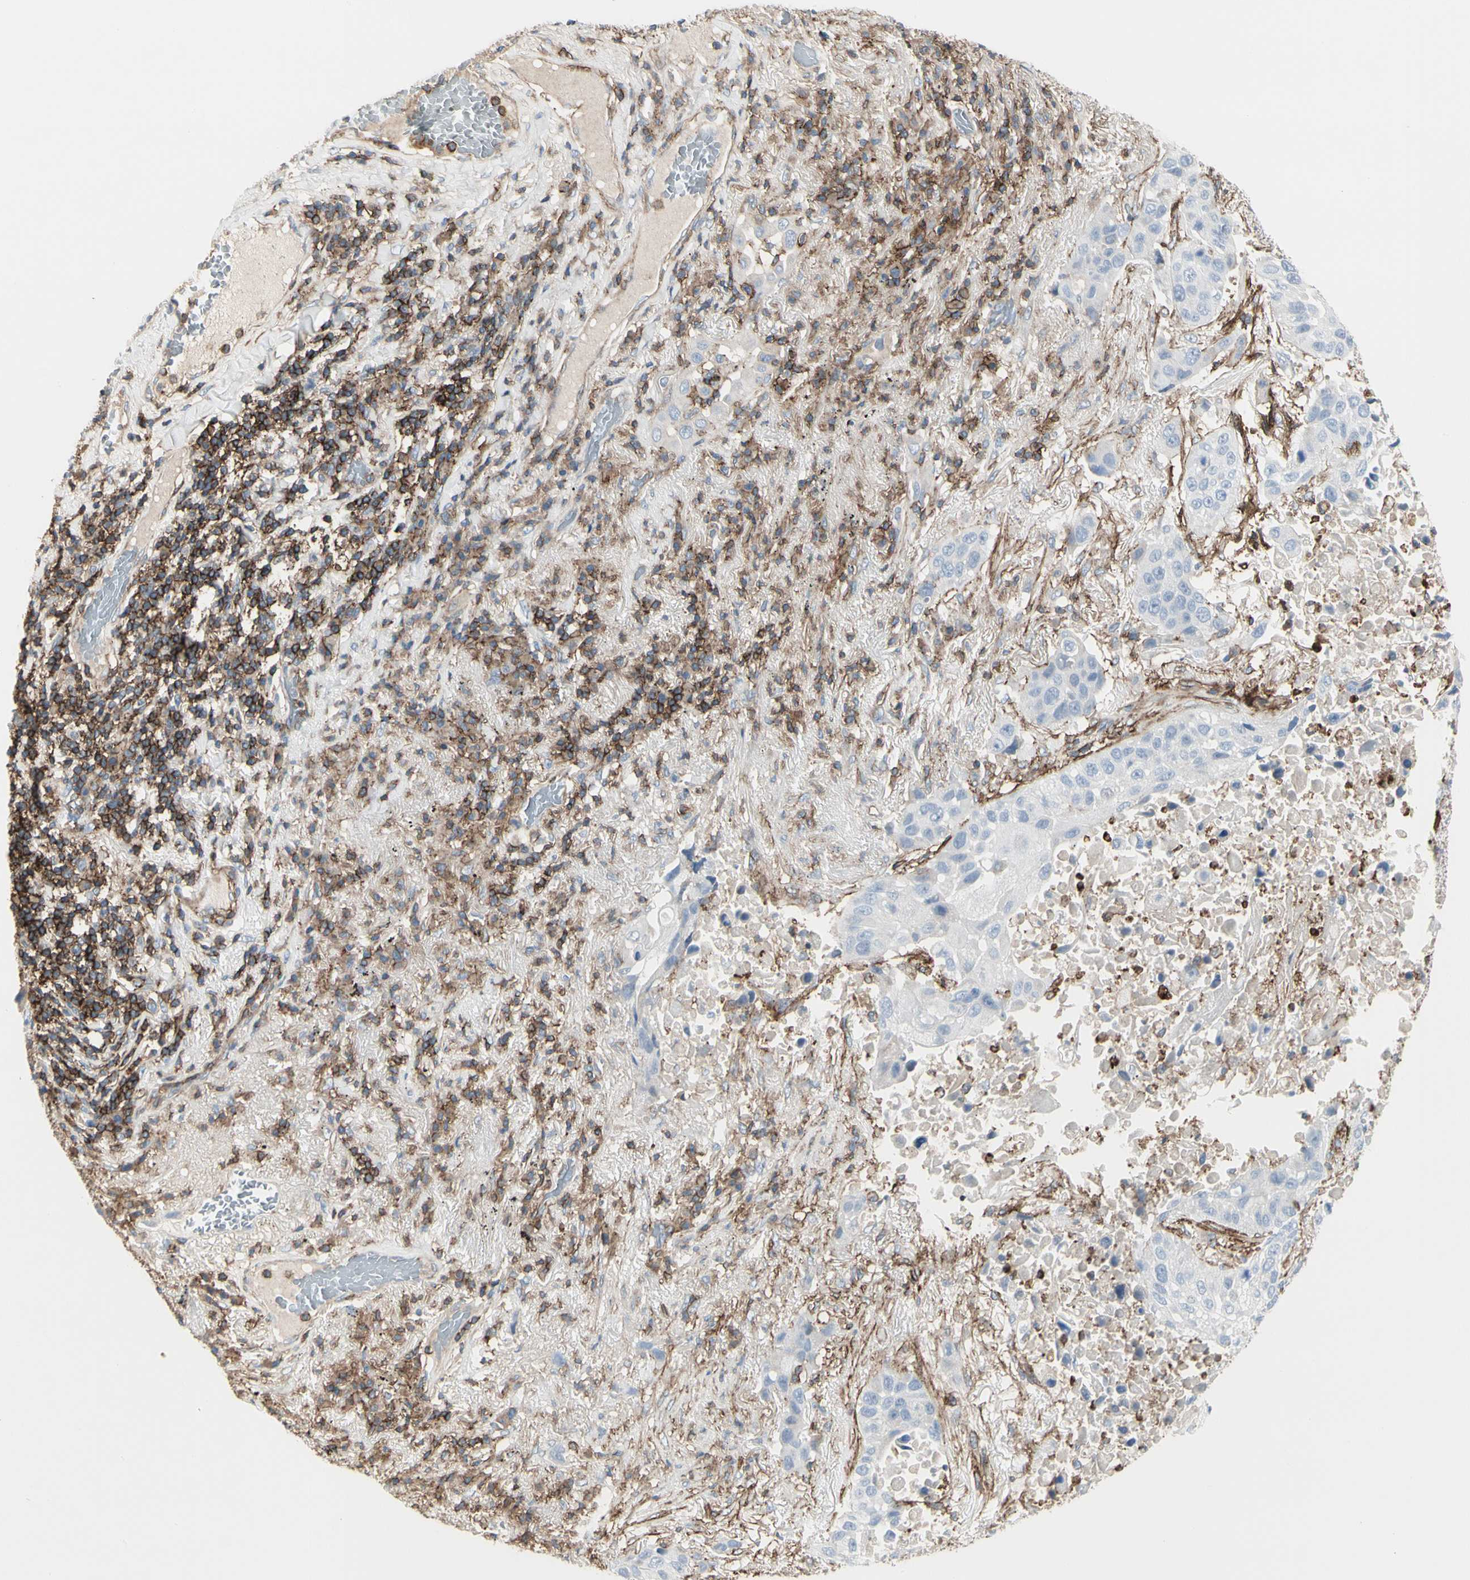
{"staining": {"intensity": "negative", "quantity": "none", "location": "none"}, "tissue": "lung cancer", "cell_type": "Tumor cells", "image_type": "cancer", "snomed": [{"axis": "morphology", "description": "Squamous cell carcinoma, NOS"}, {"axis": "topography", "description": "Lung"}], "caption": "Immunohistochemistry (IHC) histopathology image of neoplastic tissue: human squamous cell carcinoma (lung) stained with DAB exhibits no significant protein expression in tumor cells.", "gene": "CLEC2B", "patient": {"sex": "male", "age": 57}}